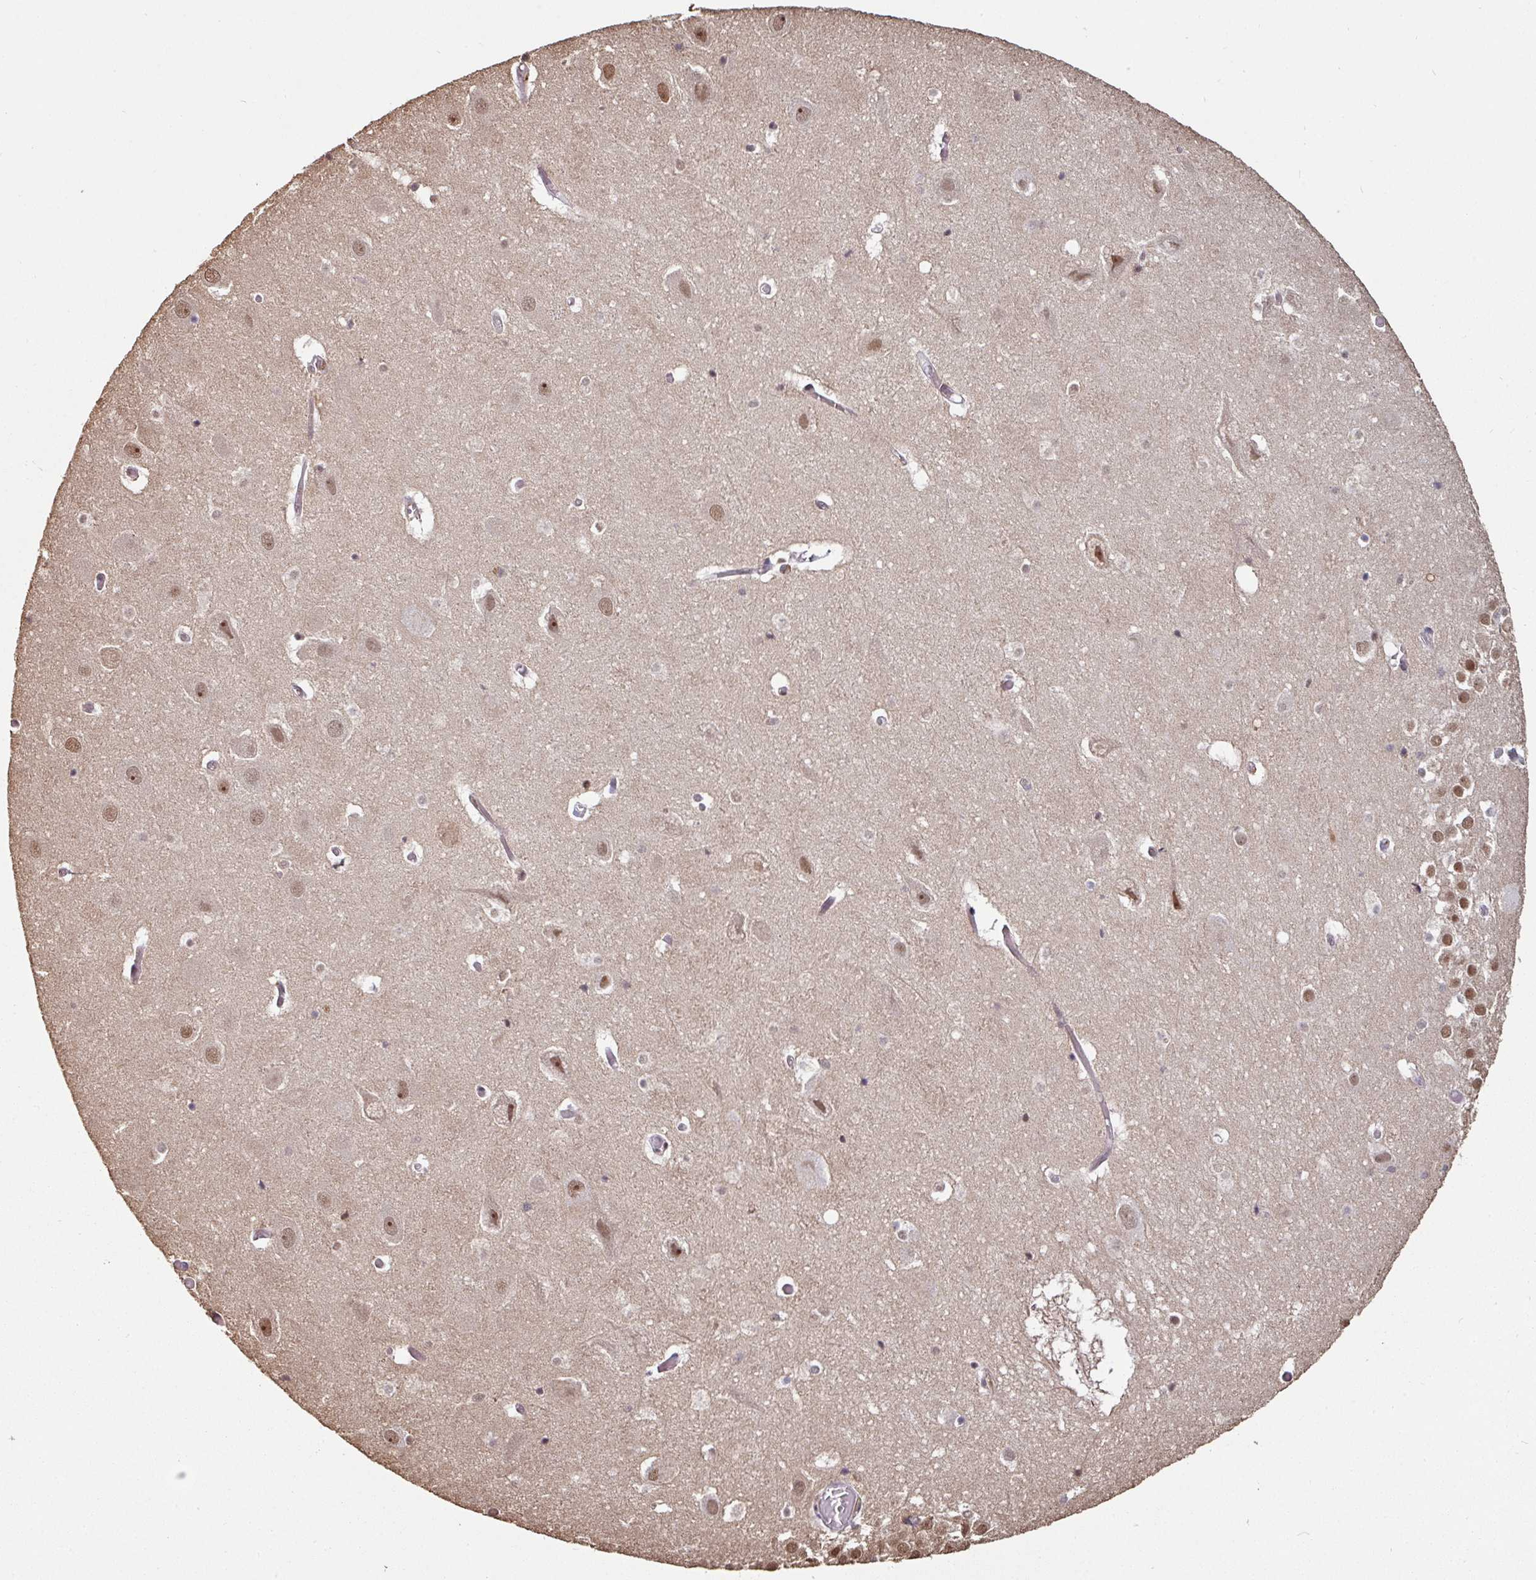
{"staining": {"intensity": "moderate", "quantity": "<25%", "location": "nuclear"}, "tissue": "hippocampus", "cell_type": "Glial cells", "image_type": "normal", "snomed": [{"axis": "morphology", "description": "Normal tissue, NOS"}, {"axis": "topography", "description": "Hippocampus"}], "caption": "This histopathology image shows normal hippocampus stained with immunohistochemistry to label a protein in brown. The nuclear of glial cells show moderate positivity for the protein. Nuclei are counter-stained blue.", "gene": "POLD1", "patient": {"sex": "female", "age": 52}}